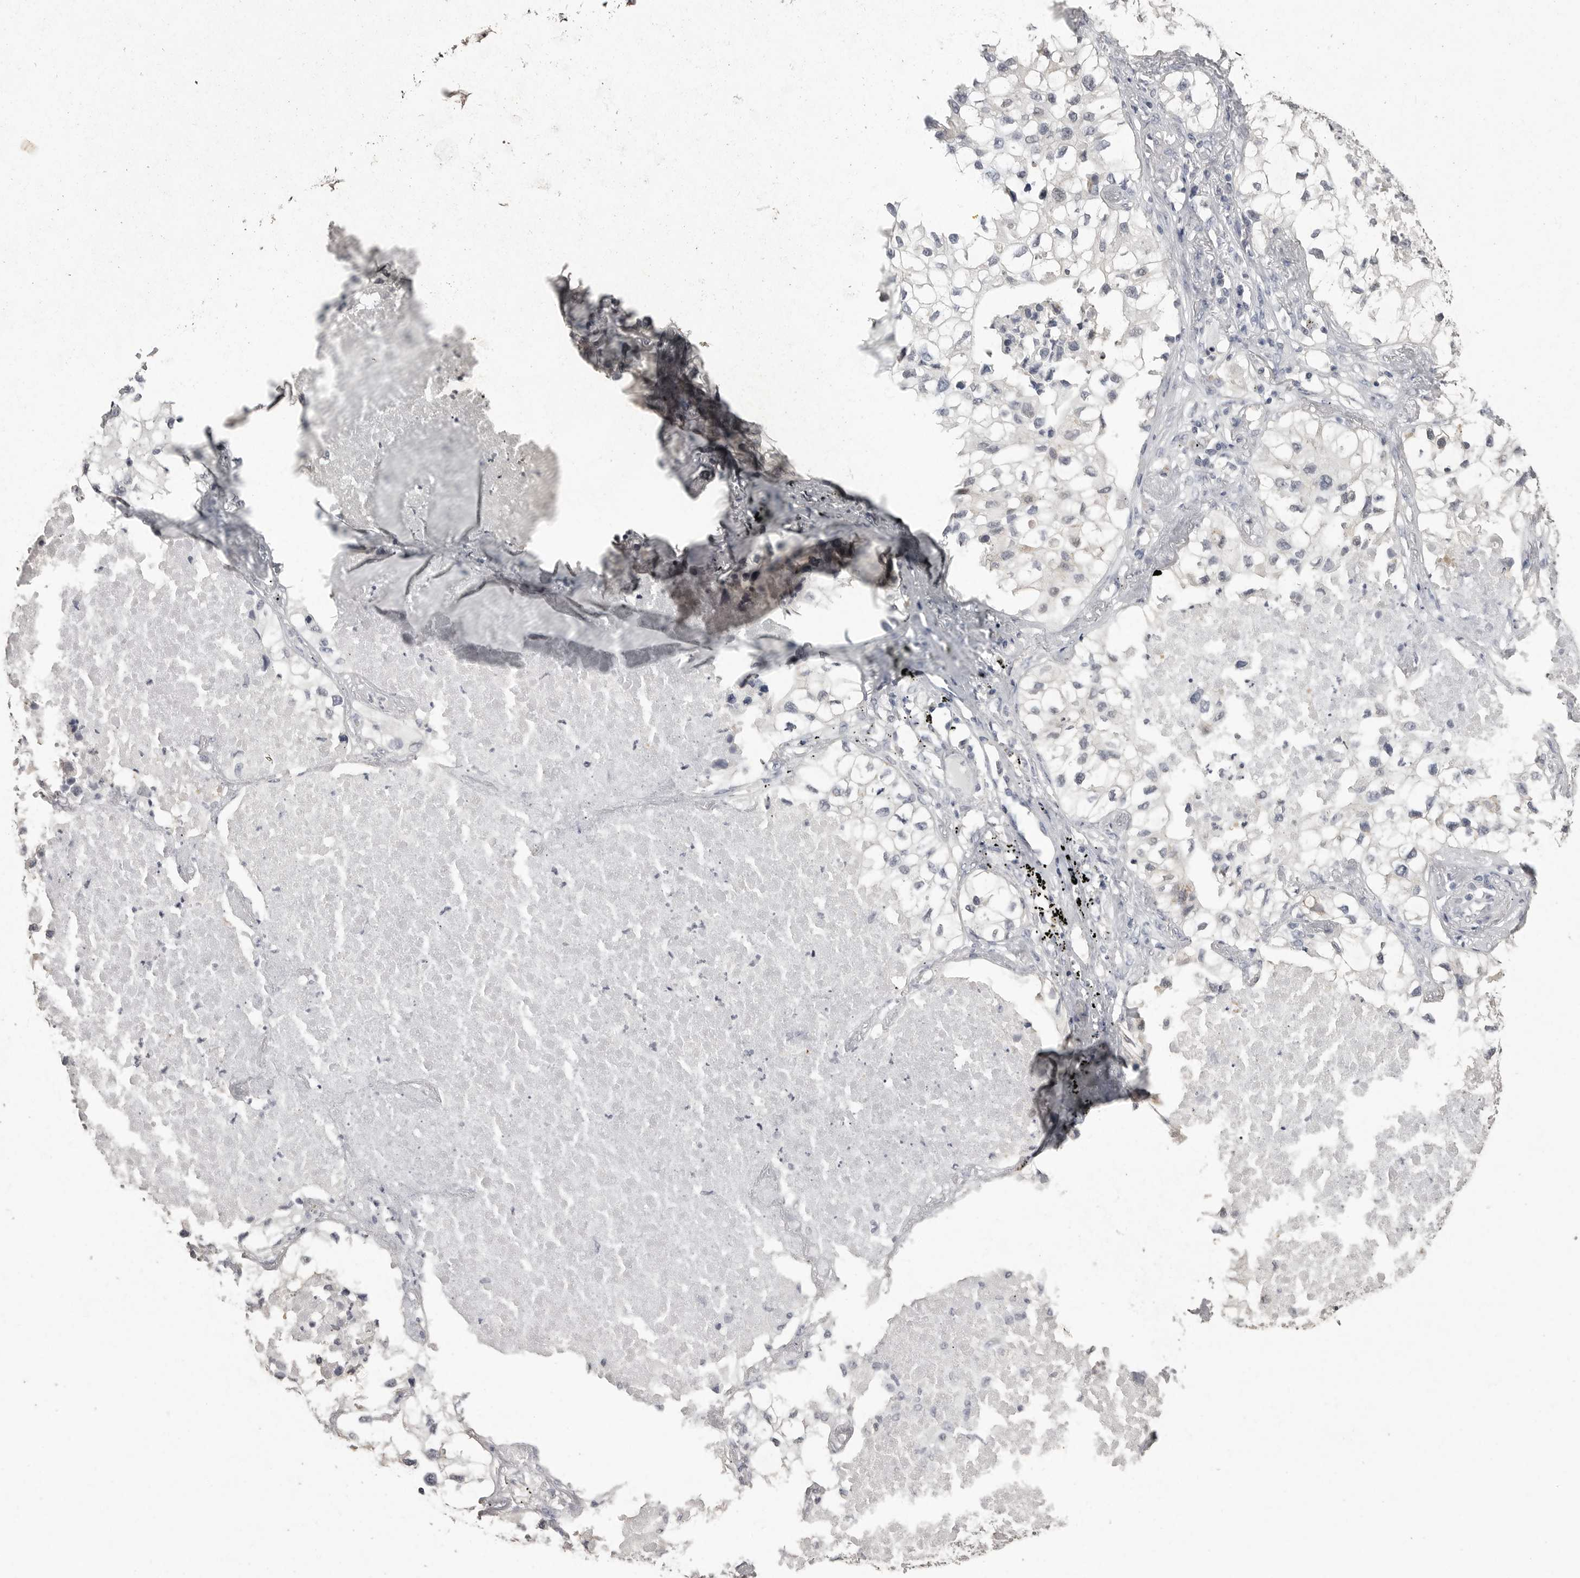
{"staining": {"intensity": "negative", "quantity": "none", "location": "none"}, "tissue": "lung cancer", "cell_type": "Tumor cells", "image_type": "cancer", "snomed": [{"axis": "morphology", "description": "Adenocarcinoma, NOS"}, {"axis": "topography", "description": "Lung"}], "caption": "This is a micrograph of immunohistochemistry staining of adenocarcinoma (lung), which shows no expression in tumor cells.", "gene": "GPN2", "patient": {"sex": "male", "age": 63}}